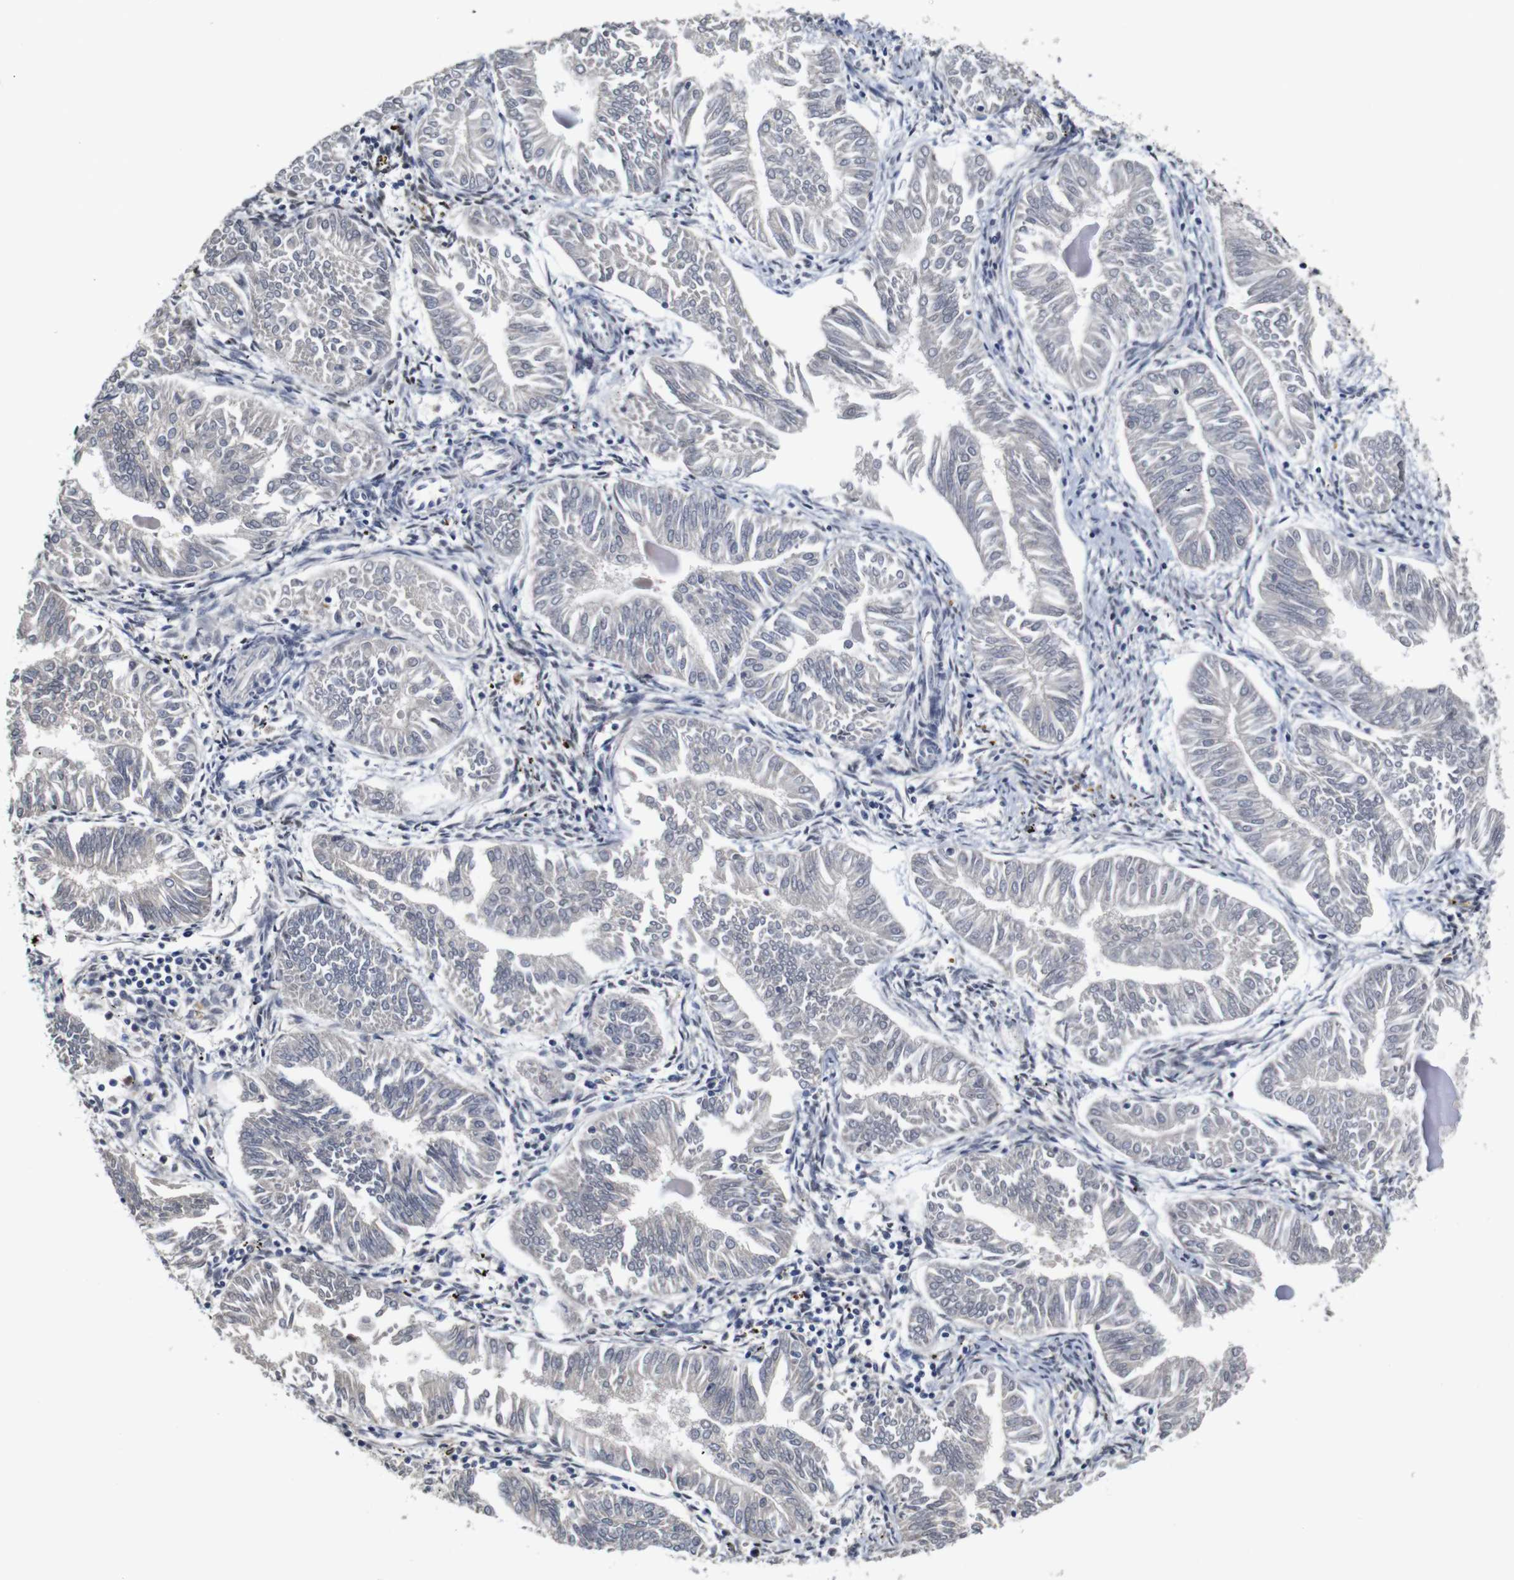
{"staining": {"intensity": "negative", "quantity": "none", "location": "none"}, "tissue": "endometrial cancer", "cell_type": "Tumor cells", "image_type": "cancer", "snomed": [{"axis": "morphology", "description": "Adenocarcinoma, NOS"}, {"axis": "topography", "description": "Endometrium"}], "caption": "Immunohistochemical staining of human endometrial adenocarcinoma exhibits no significant expression in tumor cells.", "gene": "NTRK3", "patient": {"sex": "female", "age": 53}}